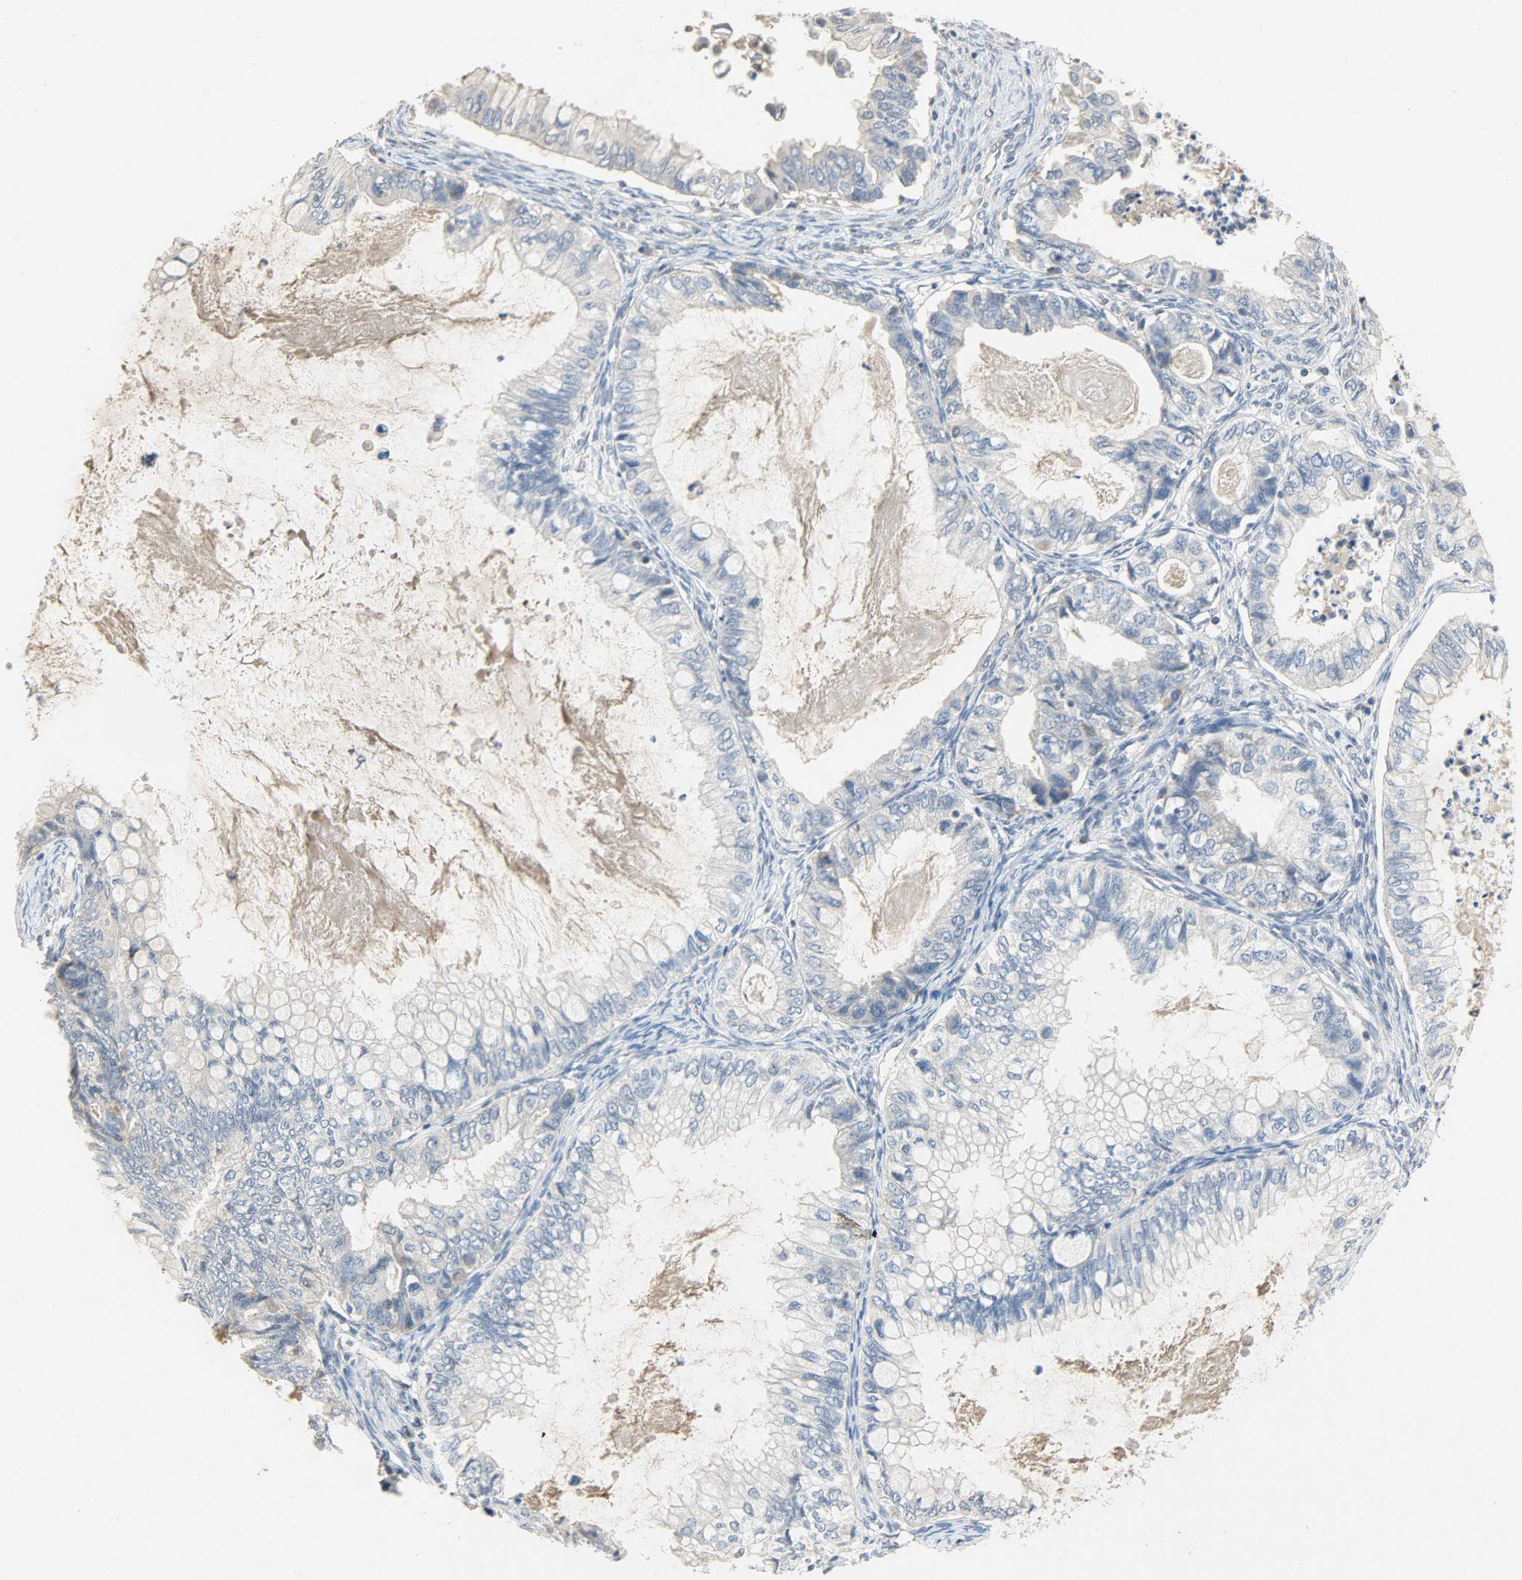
{"staining": {"intensity": "weak", "quantity": "25%-75%", "location": "cytoplasmic/membranous"}, "tissue": "ovarian cancer", "cell_type": "Tumor cells", "image_type": "cancer", "snomed": [{"axis": "morphology", "description": "Cystadenocarcinoma, mucinous, NOS"}, {"axis": "topography", "description": "Ovary"}], "caption": "This is a photomicrograph of IHC staining of ovarian cancer (mucinous cystadenocarcinoma), which shows weak positivity in the cytoplasmic/membranous of tumor cells.", "gene": "TRIM21", "patient": {"sex": "female", "age": 80}}